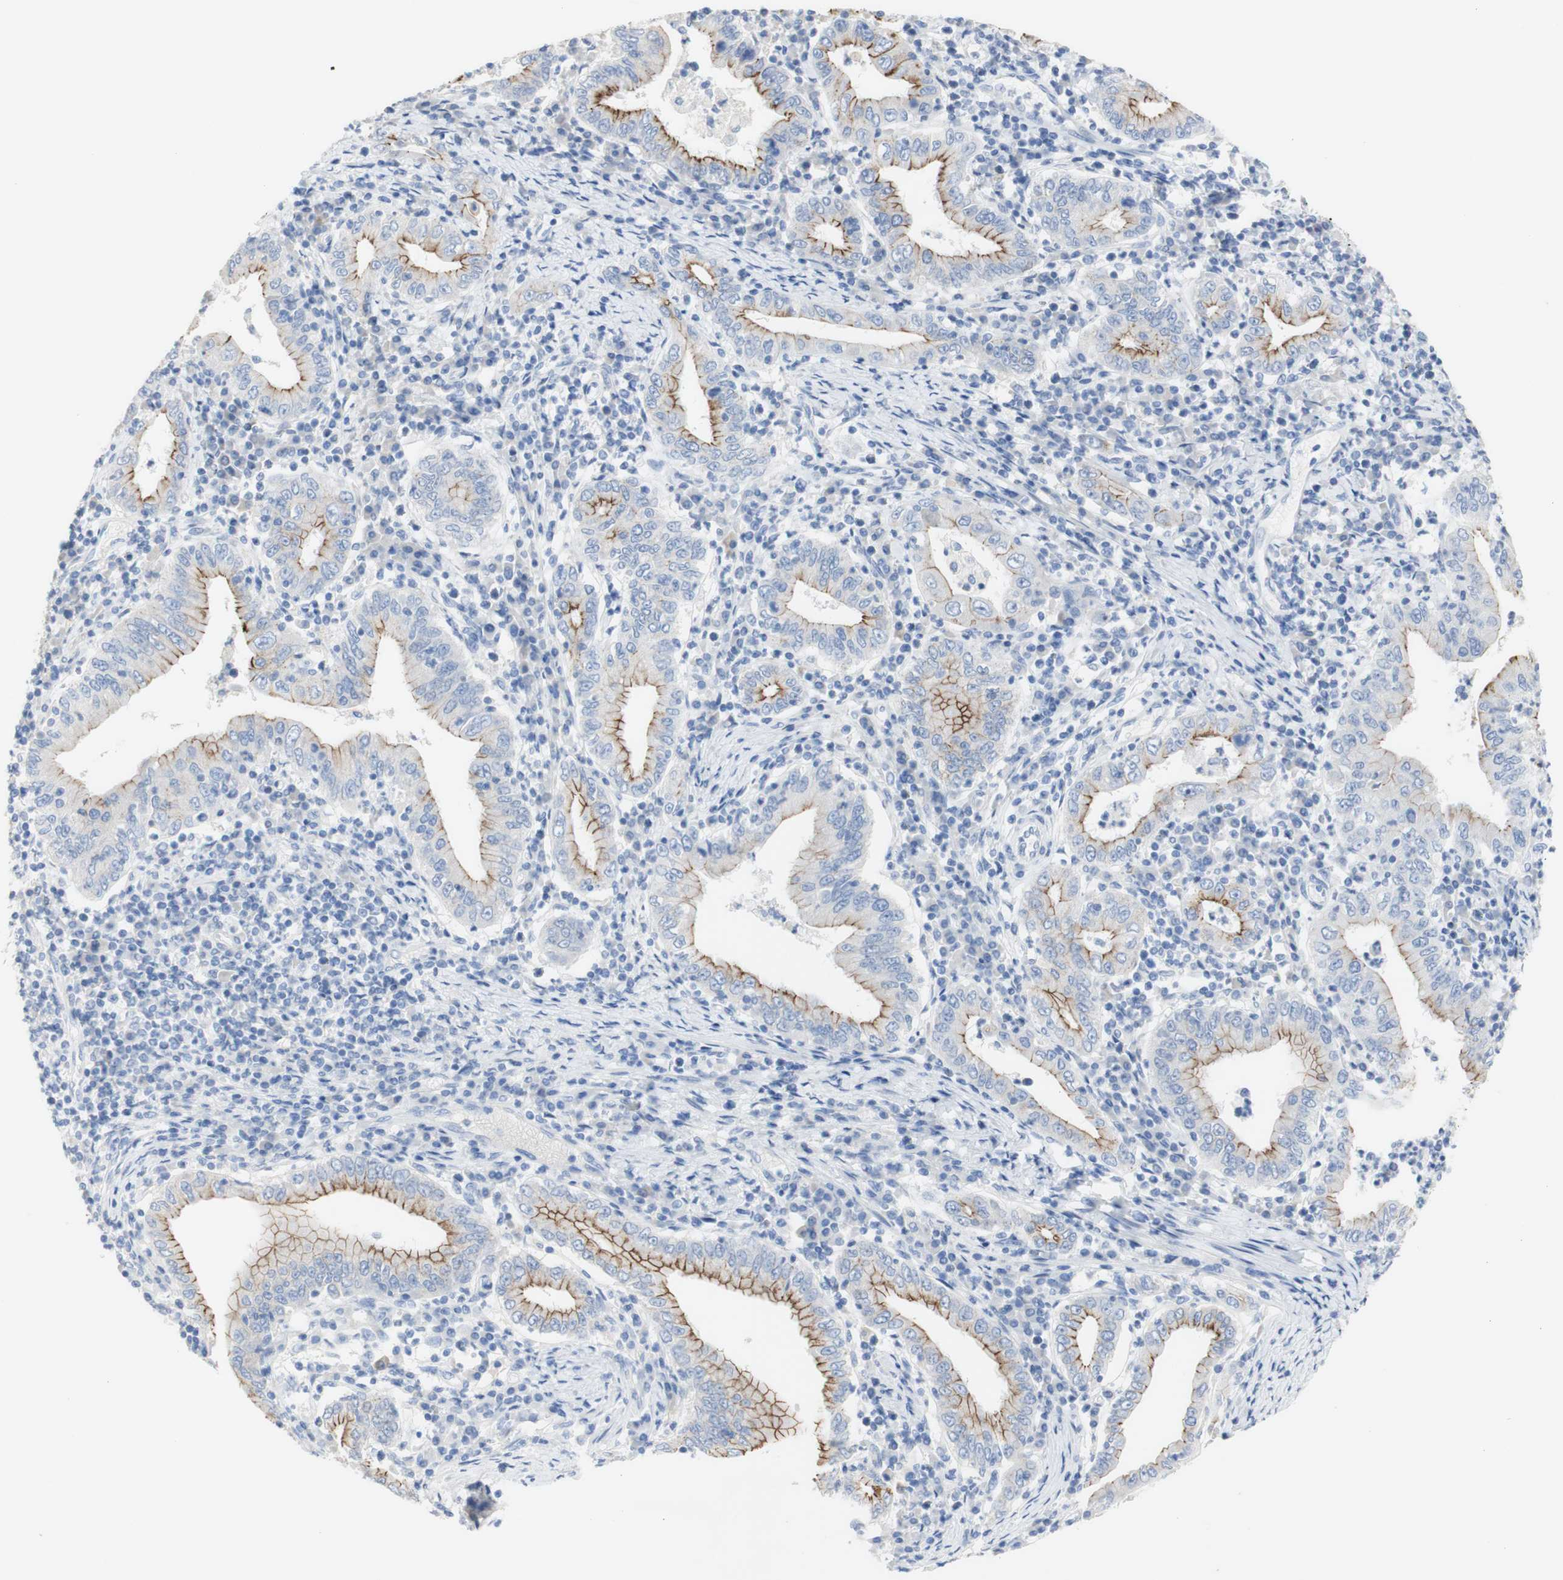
{"staining": {"intensity": "moderate", "quantity": ">75%", "location": "cytoplasmic/membranous"}, "tissue": "stomach cancer", "cell_type": "Tumor cells", "image_type": "cancer", "snomed": [{"axis": "morphology", "description": "Normal tissue, NOS"}, {"axis": "morphology", "description": "Adenocarcinoma, NOS"}, {"axis": "topography", "description": "Esophagus"}, {"axis": "topography", "description": "Stomach, upper"}, {"axis": "topography", "description": "Peripheral nerve tissue"}], "caption": "Immunohistochemistry of human stomach cancer demonstrates medium levels of moderate cytoplasmic/membranous expression in approximately >75% of tumor cells. The protein is stained brown, and the nuclei are stained in blue (DAB IHC with brightfield microscopy, high magnification).", "gene": "DSC2", "patient": {"sex": "male", "age": 62}}